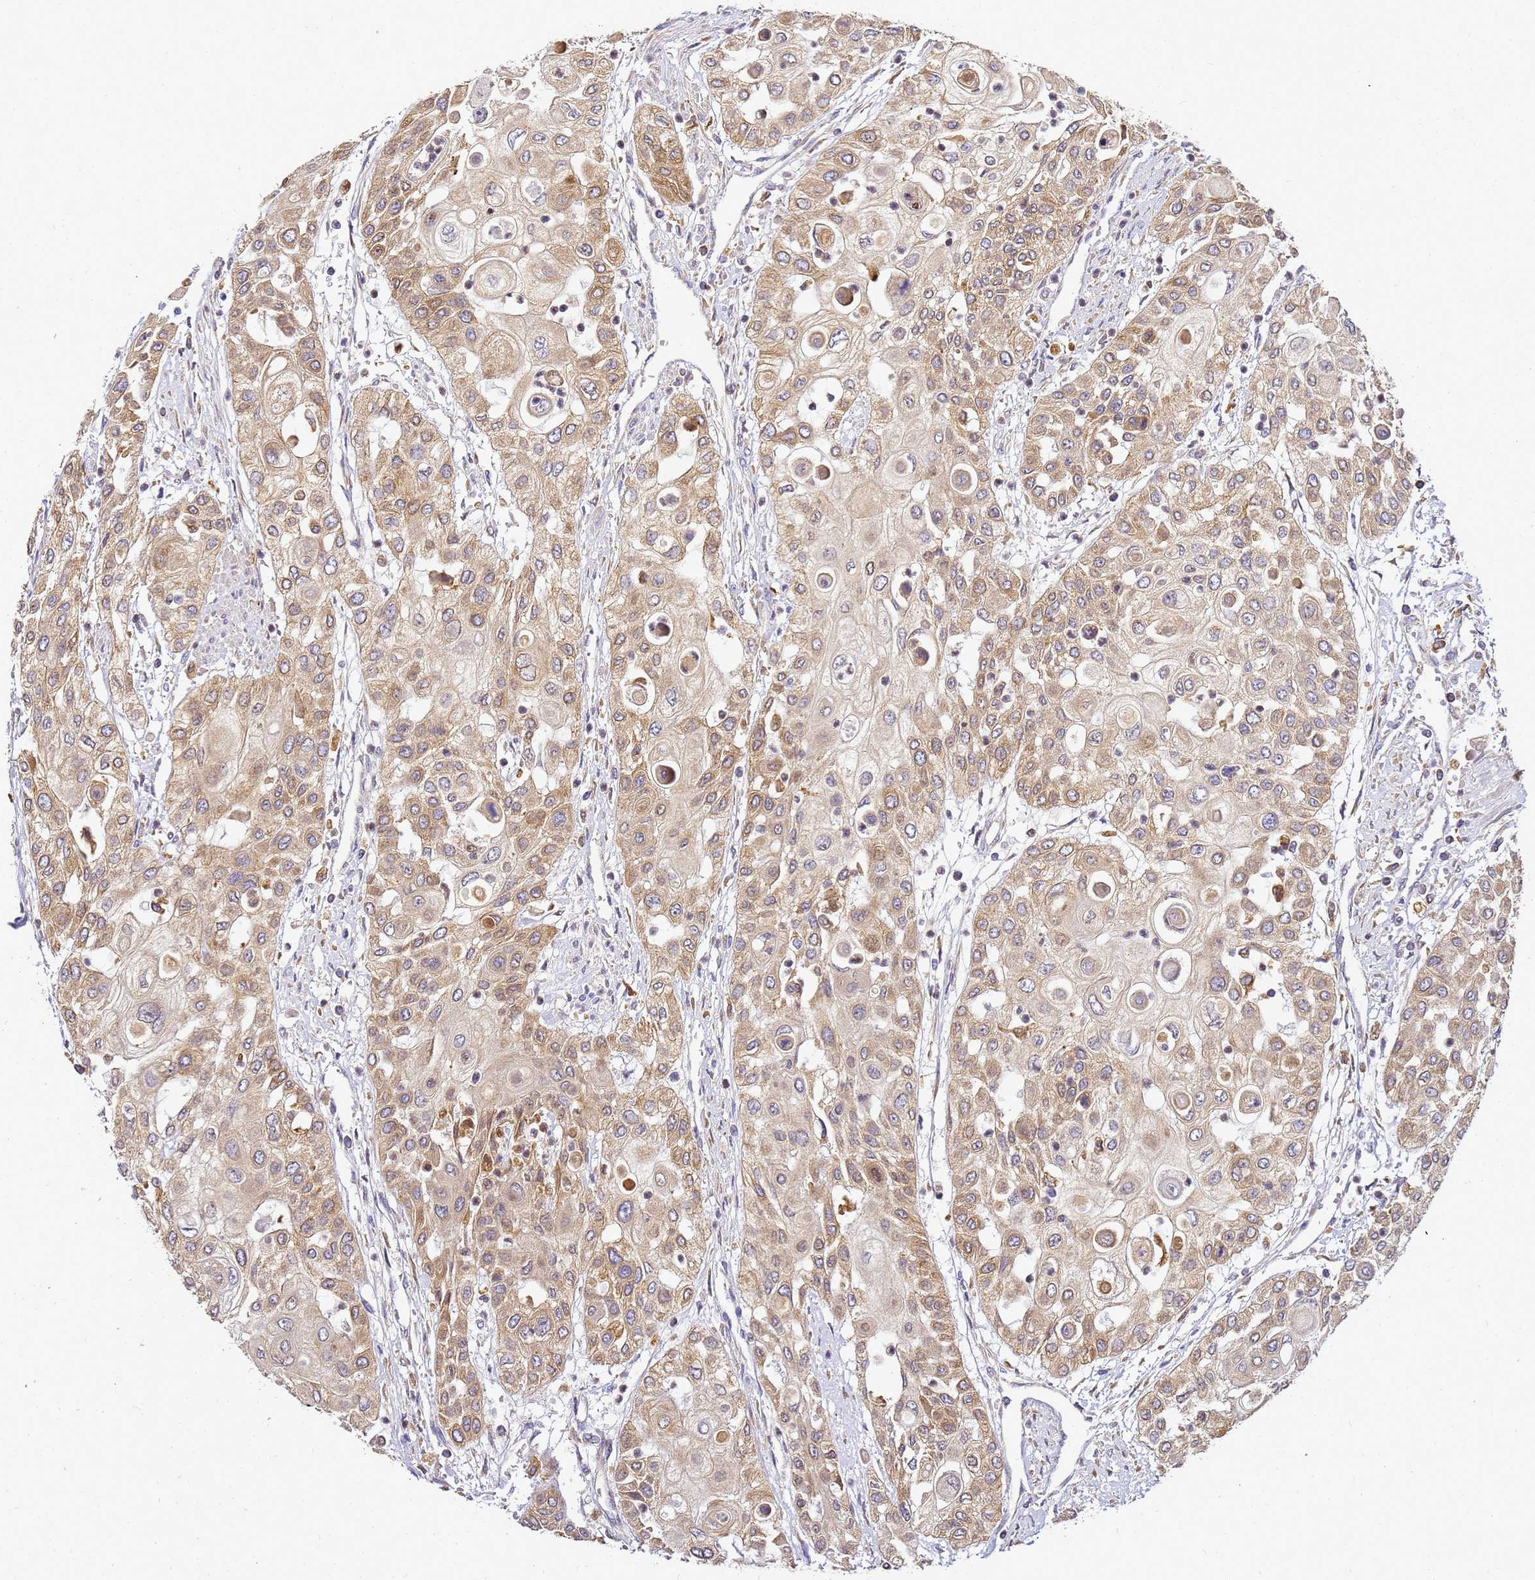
{"staining": {"intensity": "moderate", "quantity": ">75%", "location": "cytoplasmic/membranous"}, "tissue": "urothelial cancer", "cell_type": "Tumor cells", "image_type": "cancer", "snomed": [{"axis": "morphology", "description": "Urothelial carcinoma, High grade"}, {"axis": "topography", "description": "Urinary bladder"}], "caption": "Immunohistochemical staining of human urothelial cancer shows medium levels of moderate cytoplasmic/membranous staining in approximately >75% of tumor cells. Using DAB (3,3'-diaminobenzidine) (brown) and hematoxylin (blue) stains, captured at high magnification using brightfield microscopy.", "gene": "ADPGK", "patient": {"sex": "female", "age": 79}}